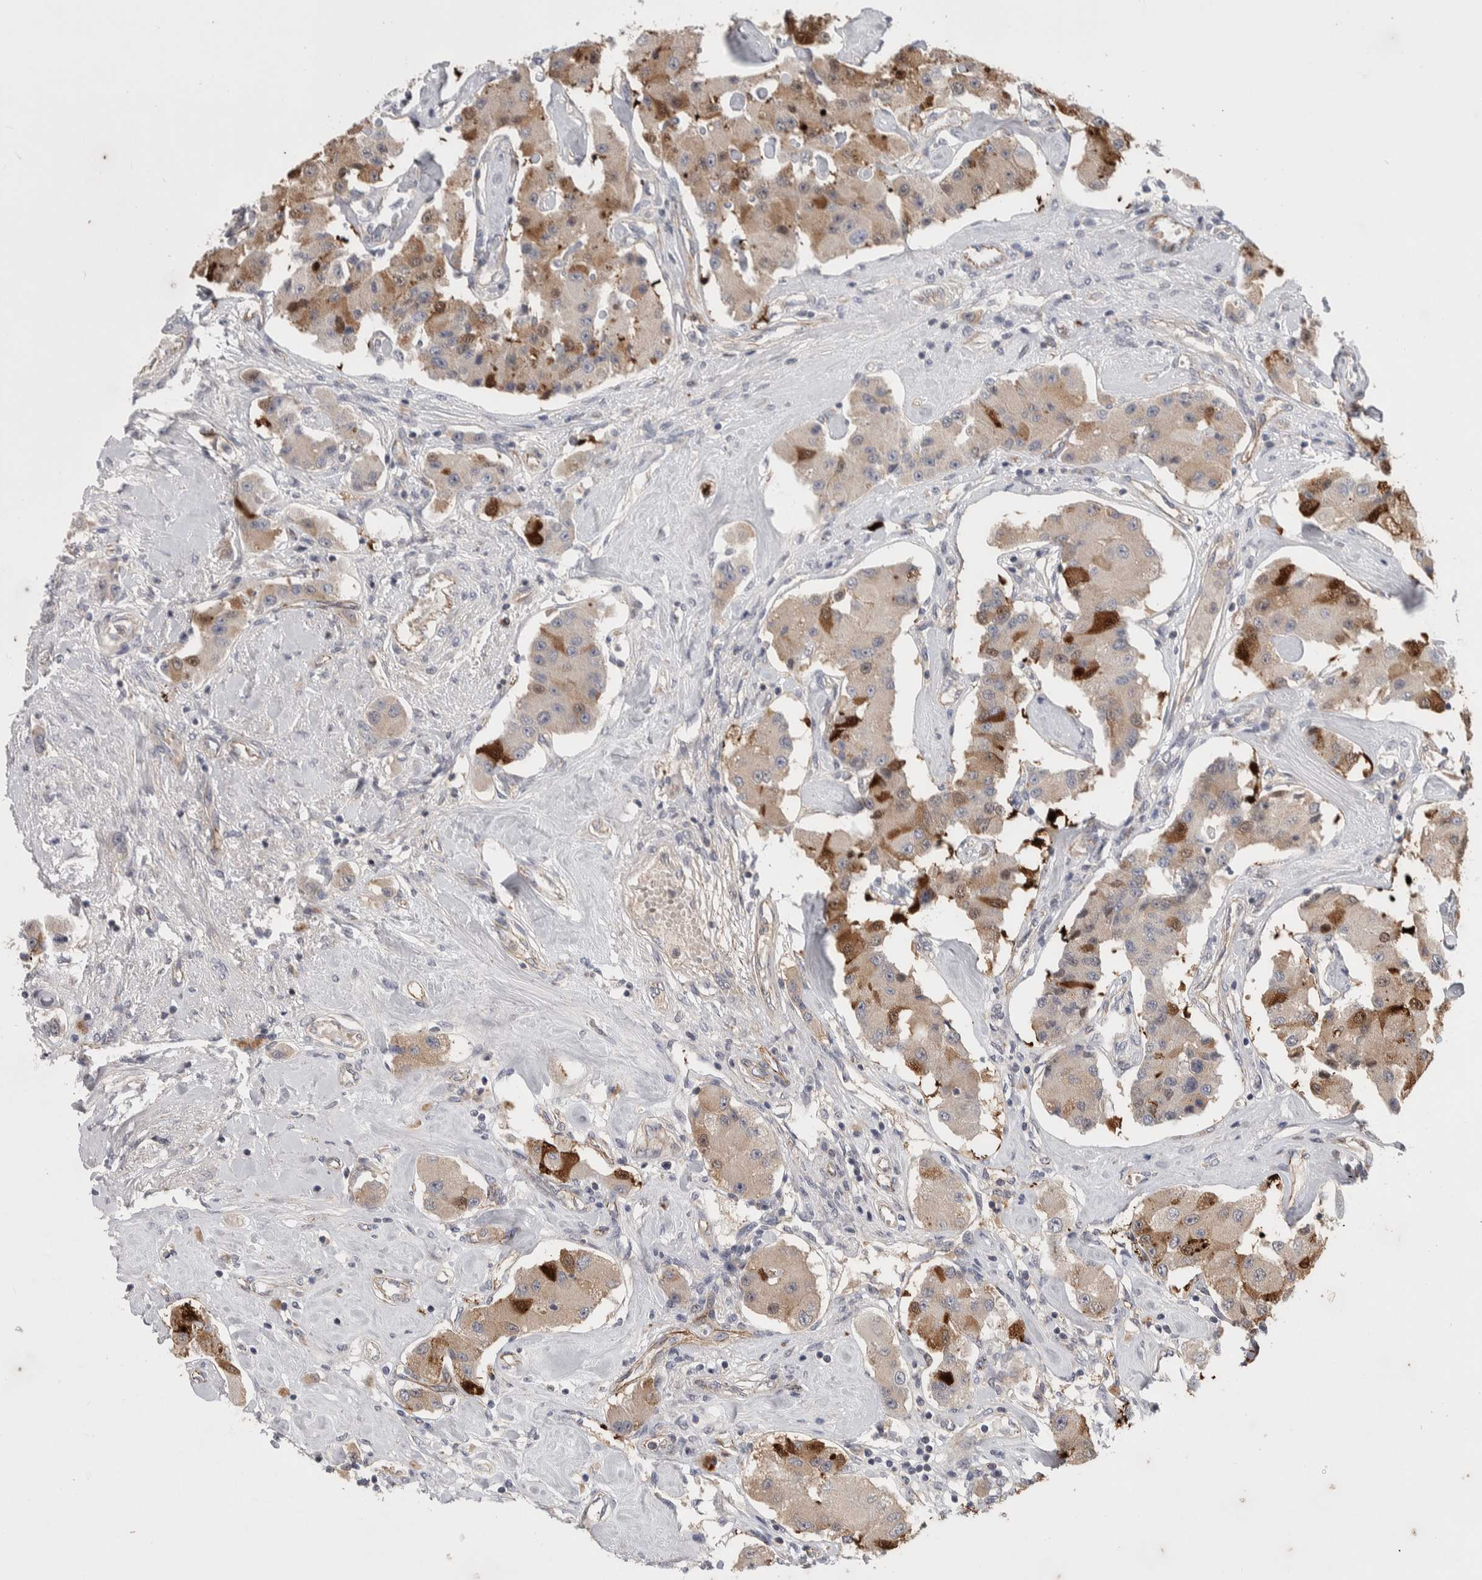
{"staining": {"intensity": "moderate", "quantity": "25%-75%", "location": "cytoplasmic/membranous"}, "tissue": "carcinoid", "cell_type": "Tumor cells", "image_type": "cancer", "snomed": [{"axis": "morphology", "description": "Carcinoid, malignant, NOS"}, {"axis": "topography", "description": "Pancreas"}], "caption": "A medium amount of moderate cytoplasmic/membranous expression is seen in approximately 25%-75% of tumor cells in malignant carcinoid tissue. (DAB = brown stain, brightfield microscopy at high magnification).", "gene": "ZNF862", "patient": {"sex": "male", "age": 41}}